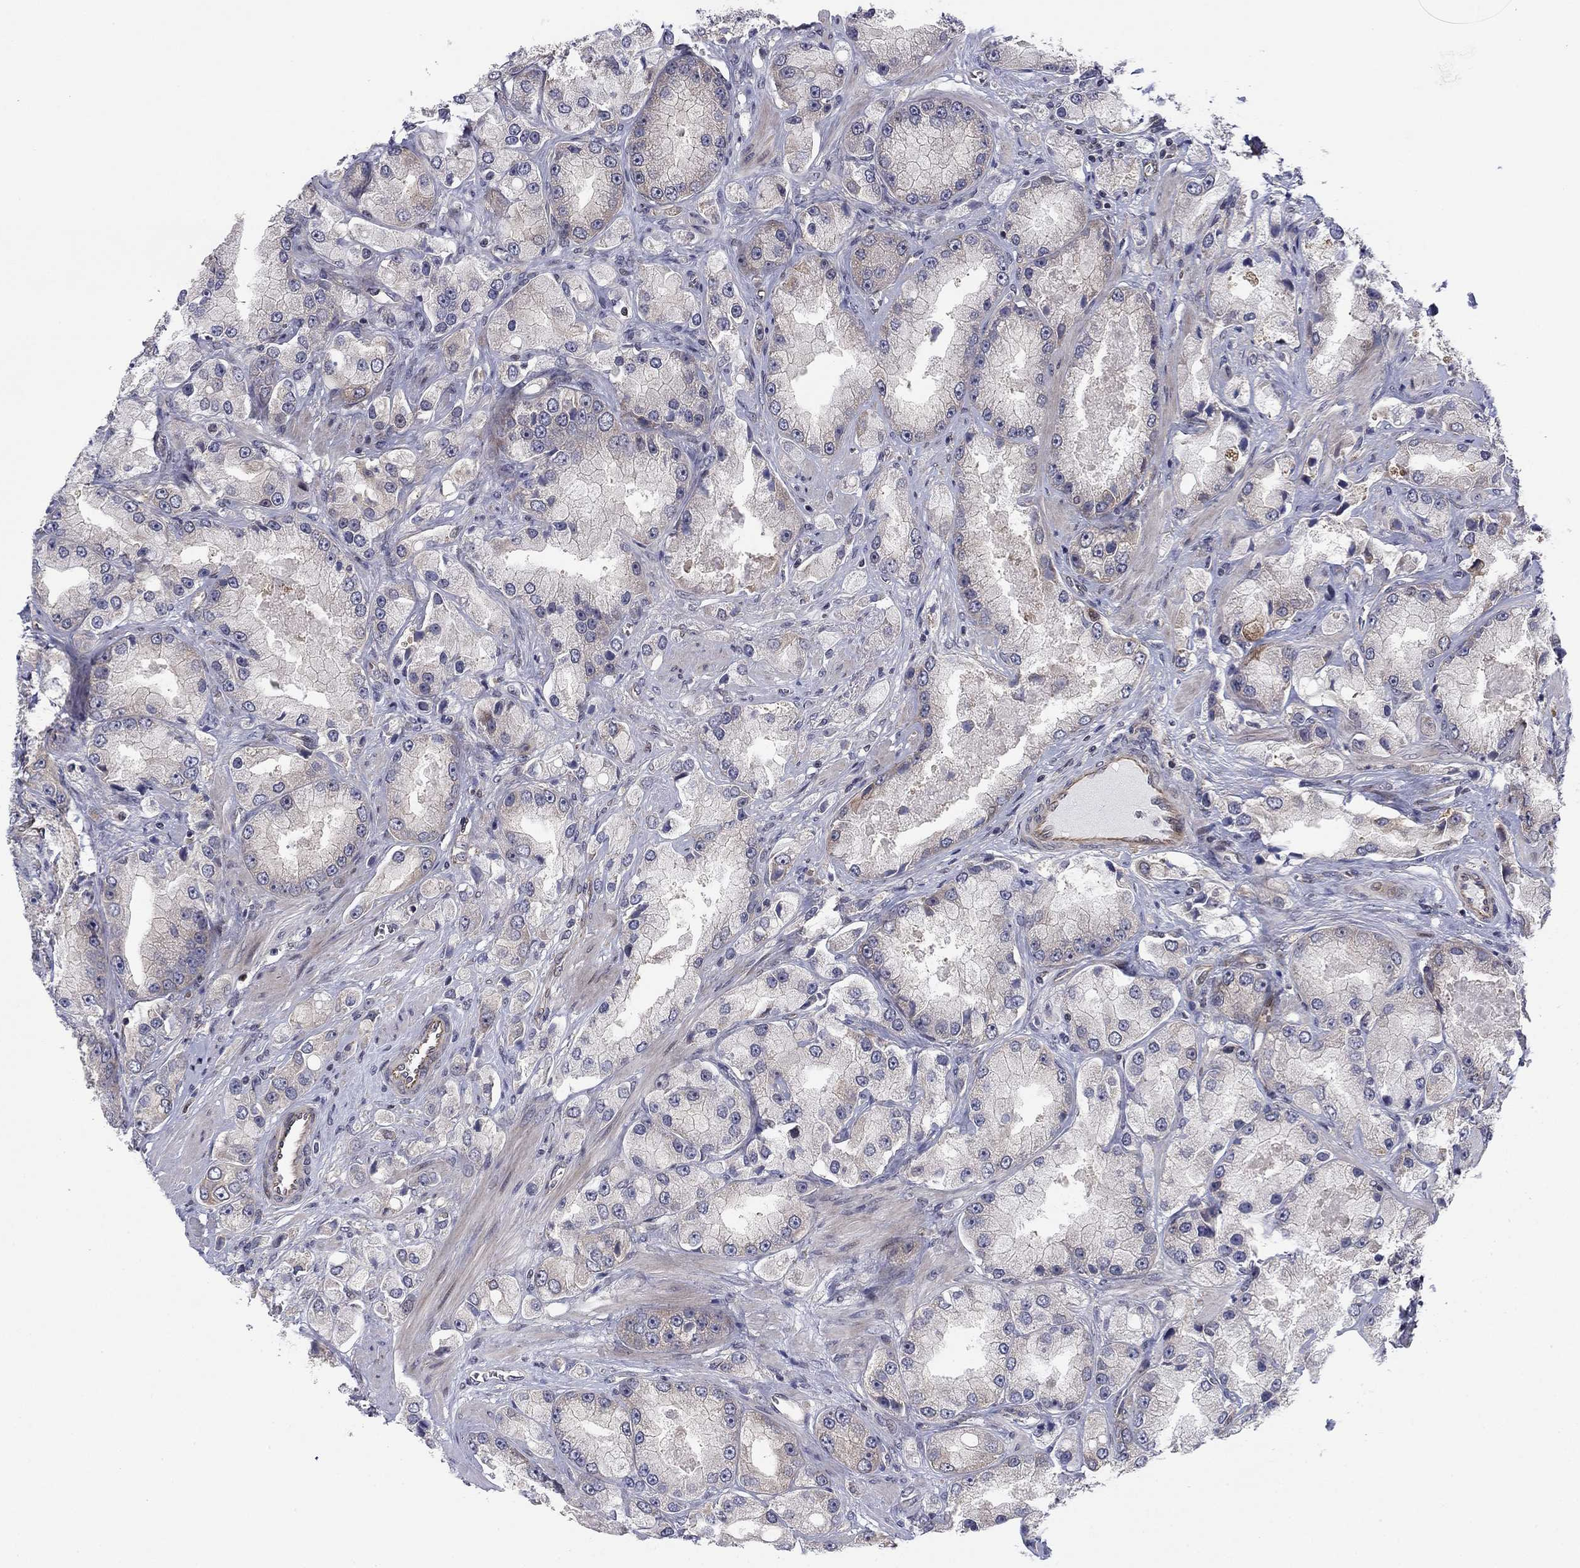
{"staining": {"intensity": "moderate", "quantity": "<25%", "location": "cytoplasmic/membranous"}, "tissue": "prostate cancer", "cell_type": "Tumor cells", "image_type": "cancer", "snomed": [{"axis": "morphology", "description": "Adenocarcinoma, NOS"}, {"axis": "topography", "description": "Prostate and seminal vesicle, NOS"}, {"axis": "topography", "description": "Prostate"}], "caption": "Protein analysis of prostate adenocarcinoma tissue displays moderate cytoplasmic/membranous positivity in approximately <25% of tumor cells.", "gene": "BCL11A", "patient": {"sex": "male", "age": 64}}